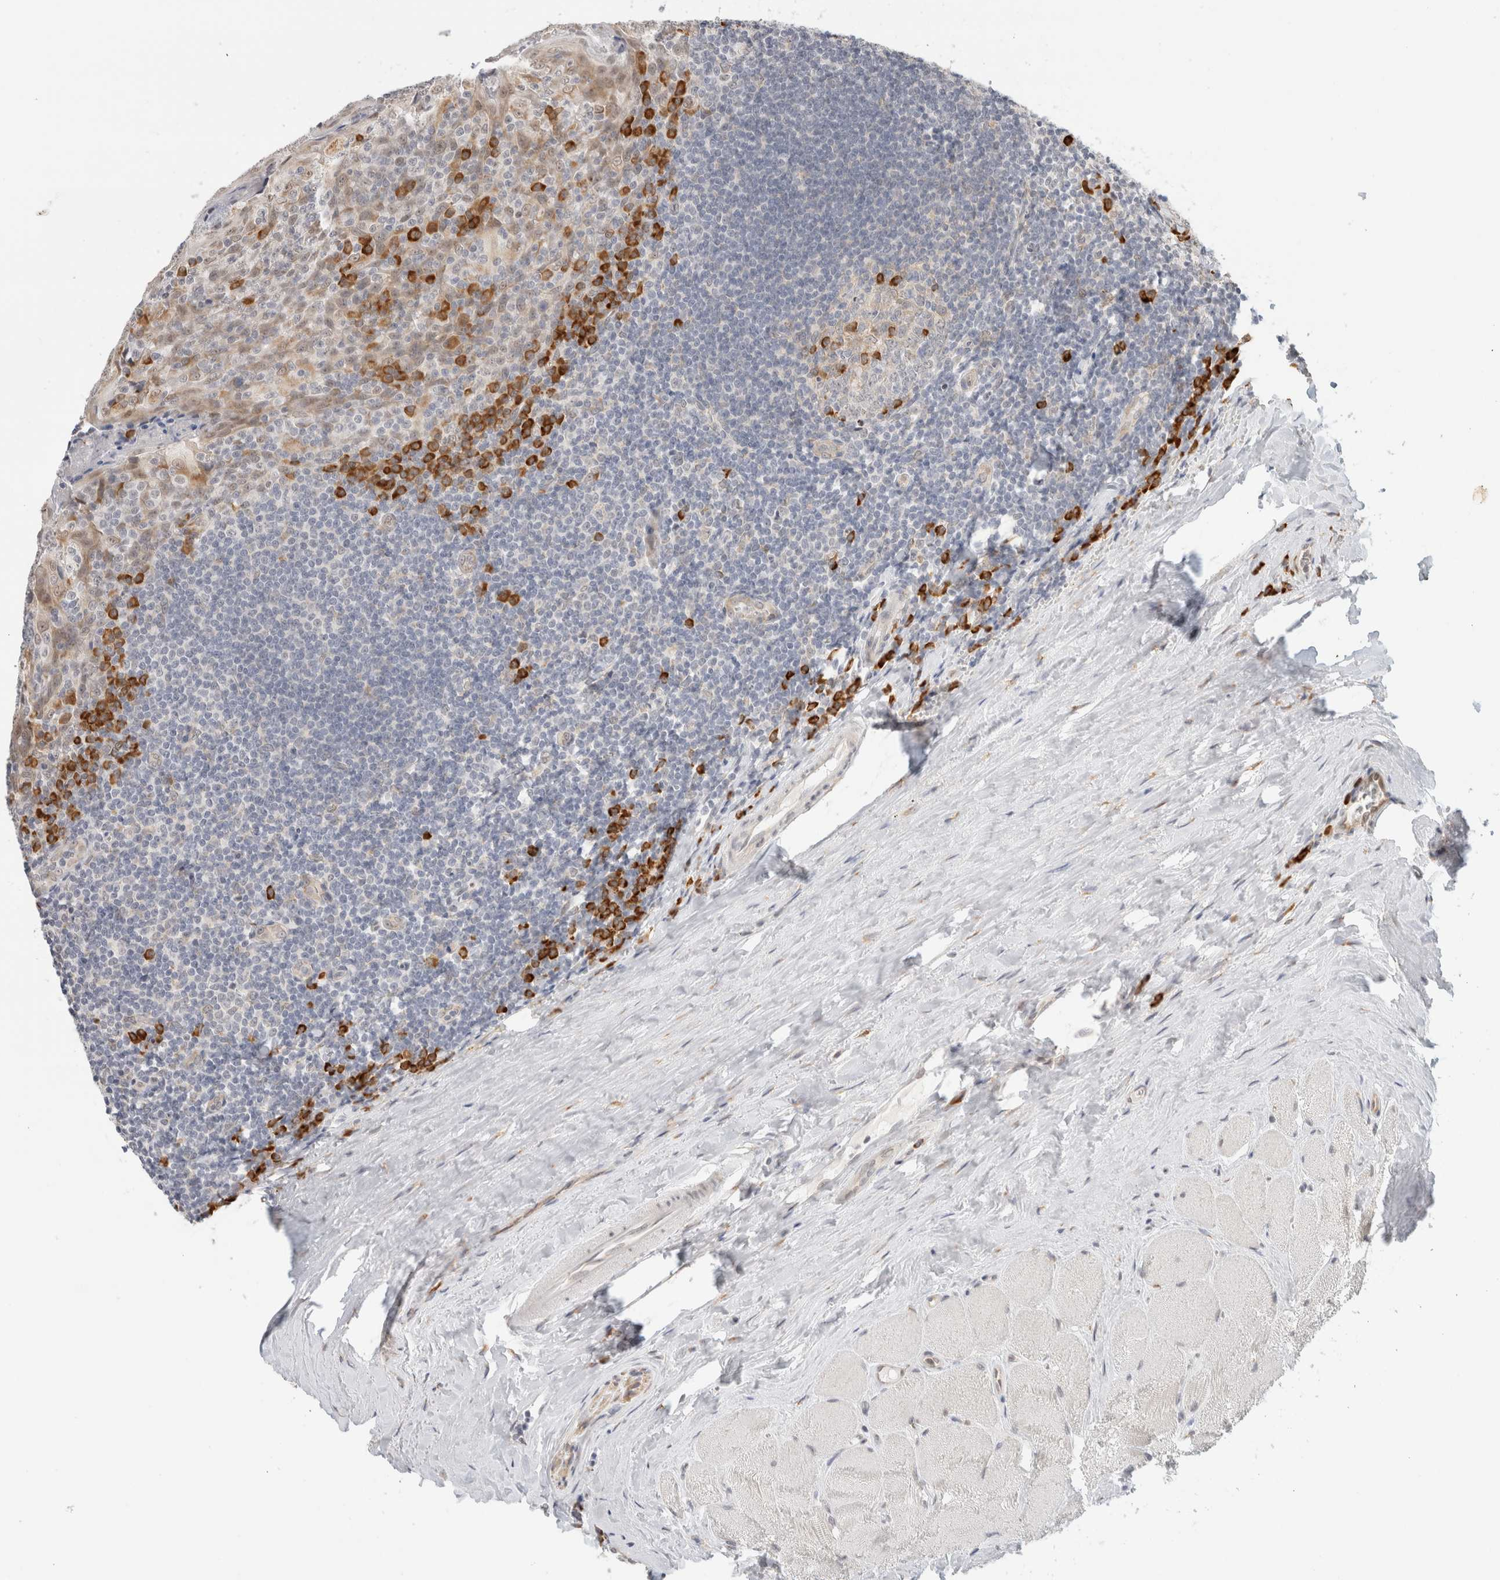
{"staining": {"intensity": "strong", "quantity": "<25%", "location": "cytoplasmic/membranous"}, "tissue": "tonsil", "cell_type": "Germinal center cells", "image_type": "normal", "snomed": [{"axis": "morphology", "description": "Normal tissue, NOS"}, {"axis": "topography", "description": "Tonsil"}], "caption": "Protein analysis of unremarkable tonsil shows strong cytoplasmic/membranous expression in about <25% of germinal center cells.", "gene": "HDLBP", "patient": {"sex": "male", "age": 27}}